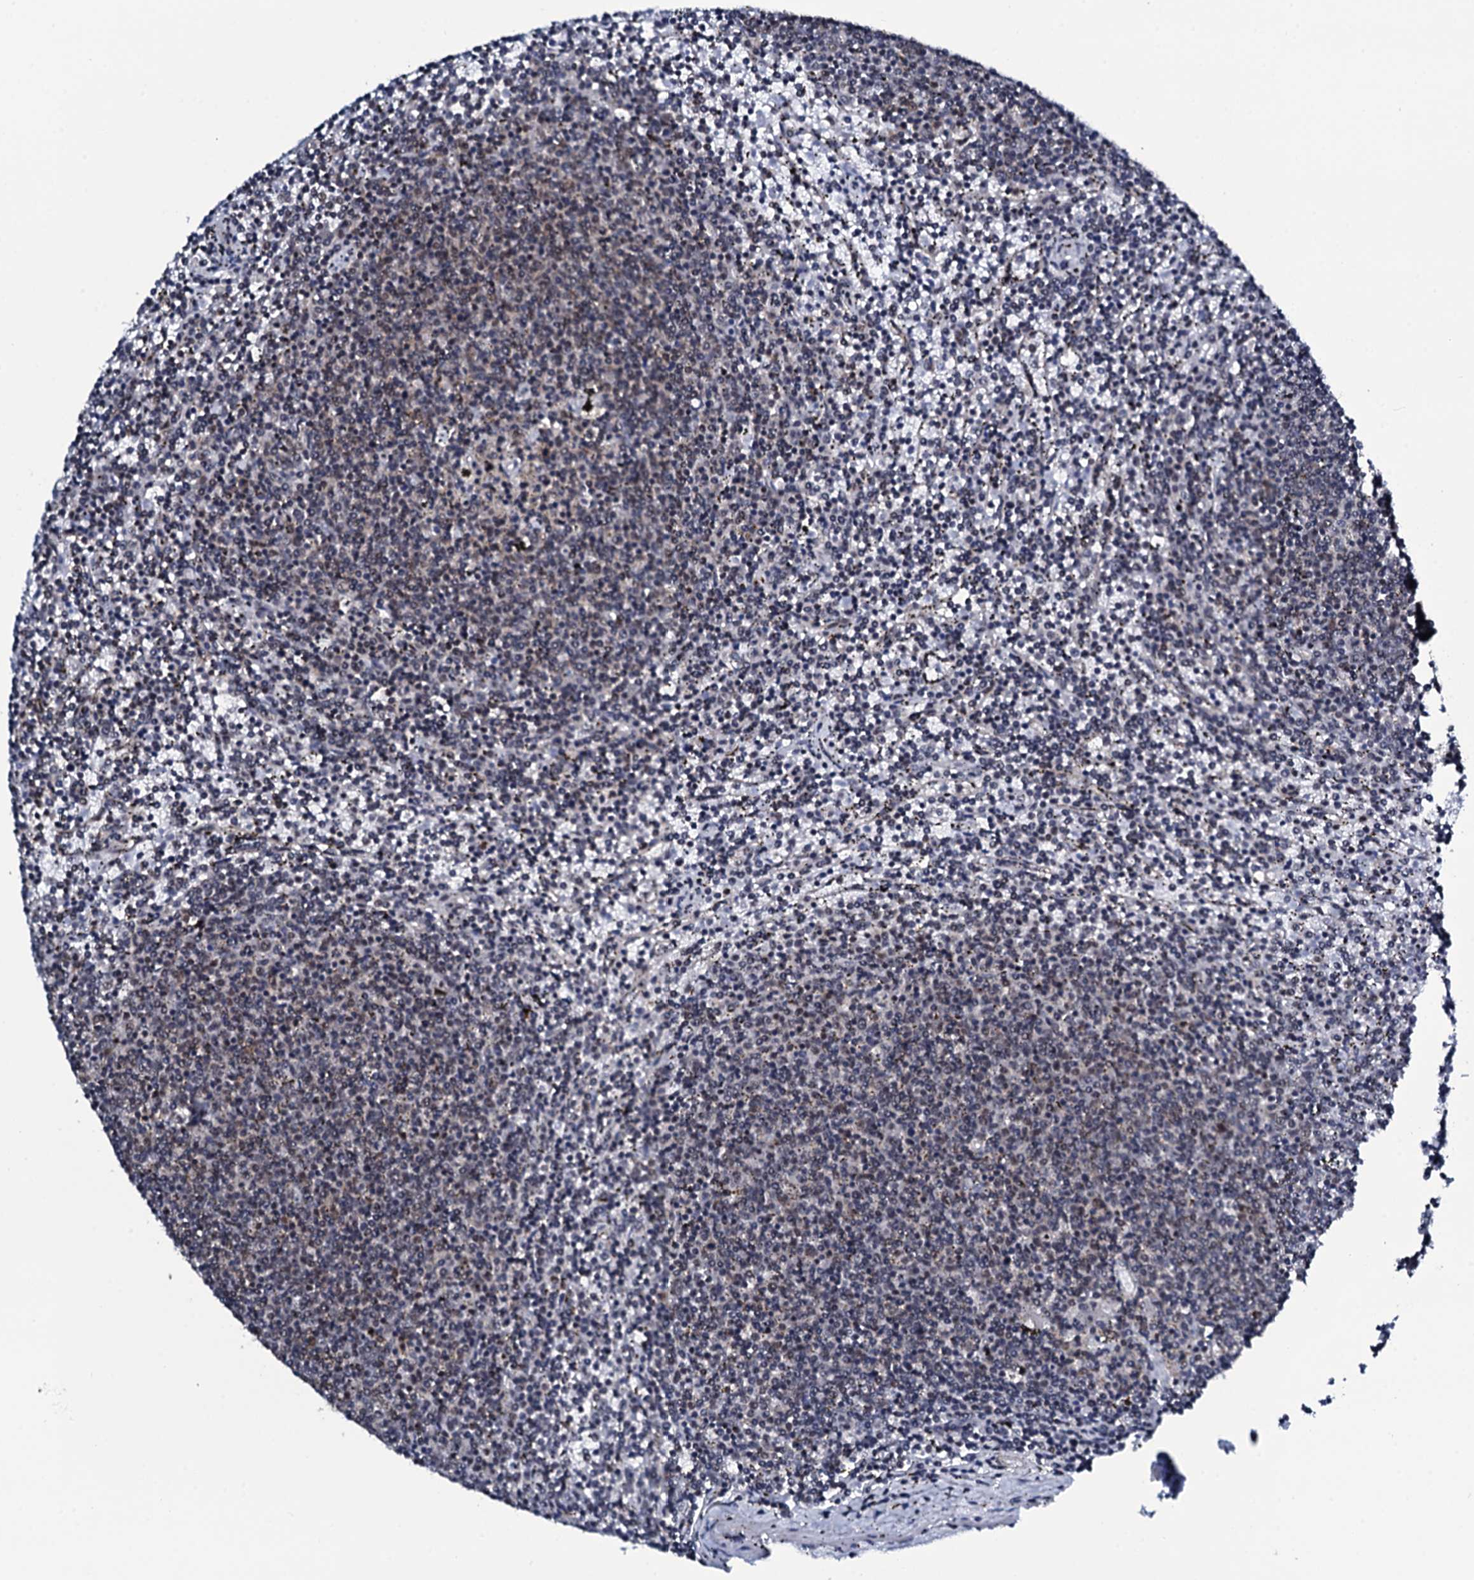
{"staining": {"intensity": "negative", "quantity": "none", "location": "none"}, "tissue": "lymphoma", "cell_type": "Tumor cells", "image_type": "cancer", "snomed": [{"axis": "morphology", "description": "Malignant lymphoma, non-Hodgkin's type, Low grade"}, {"axis": "topography", "description": "Spleen"}], "caption": "Human malignant lymphoma, non-Hodgkin's type (low-grade) stained for a protein using immunohistochemistry (IHC) shows no positivity in tumor cells.", "gene": "CWC15", "patient": {"sex": "female", "age": 50}}